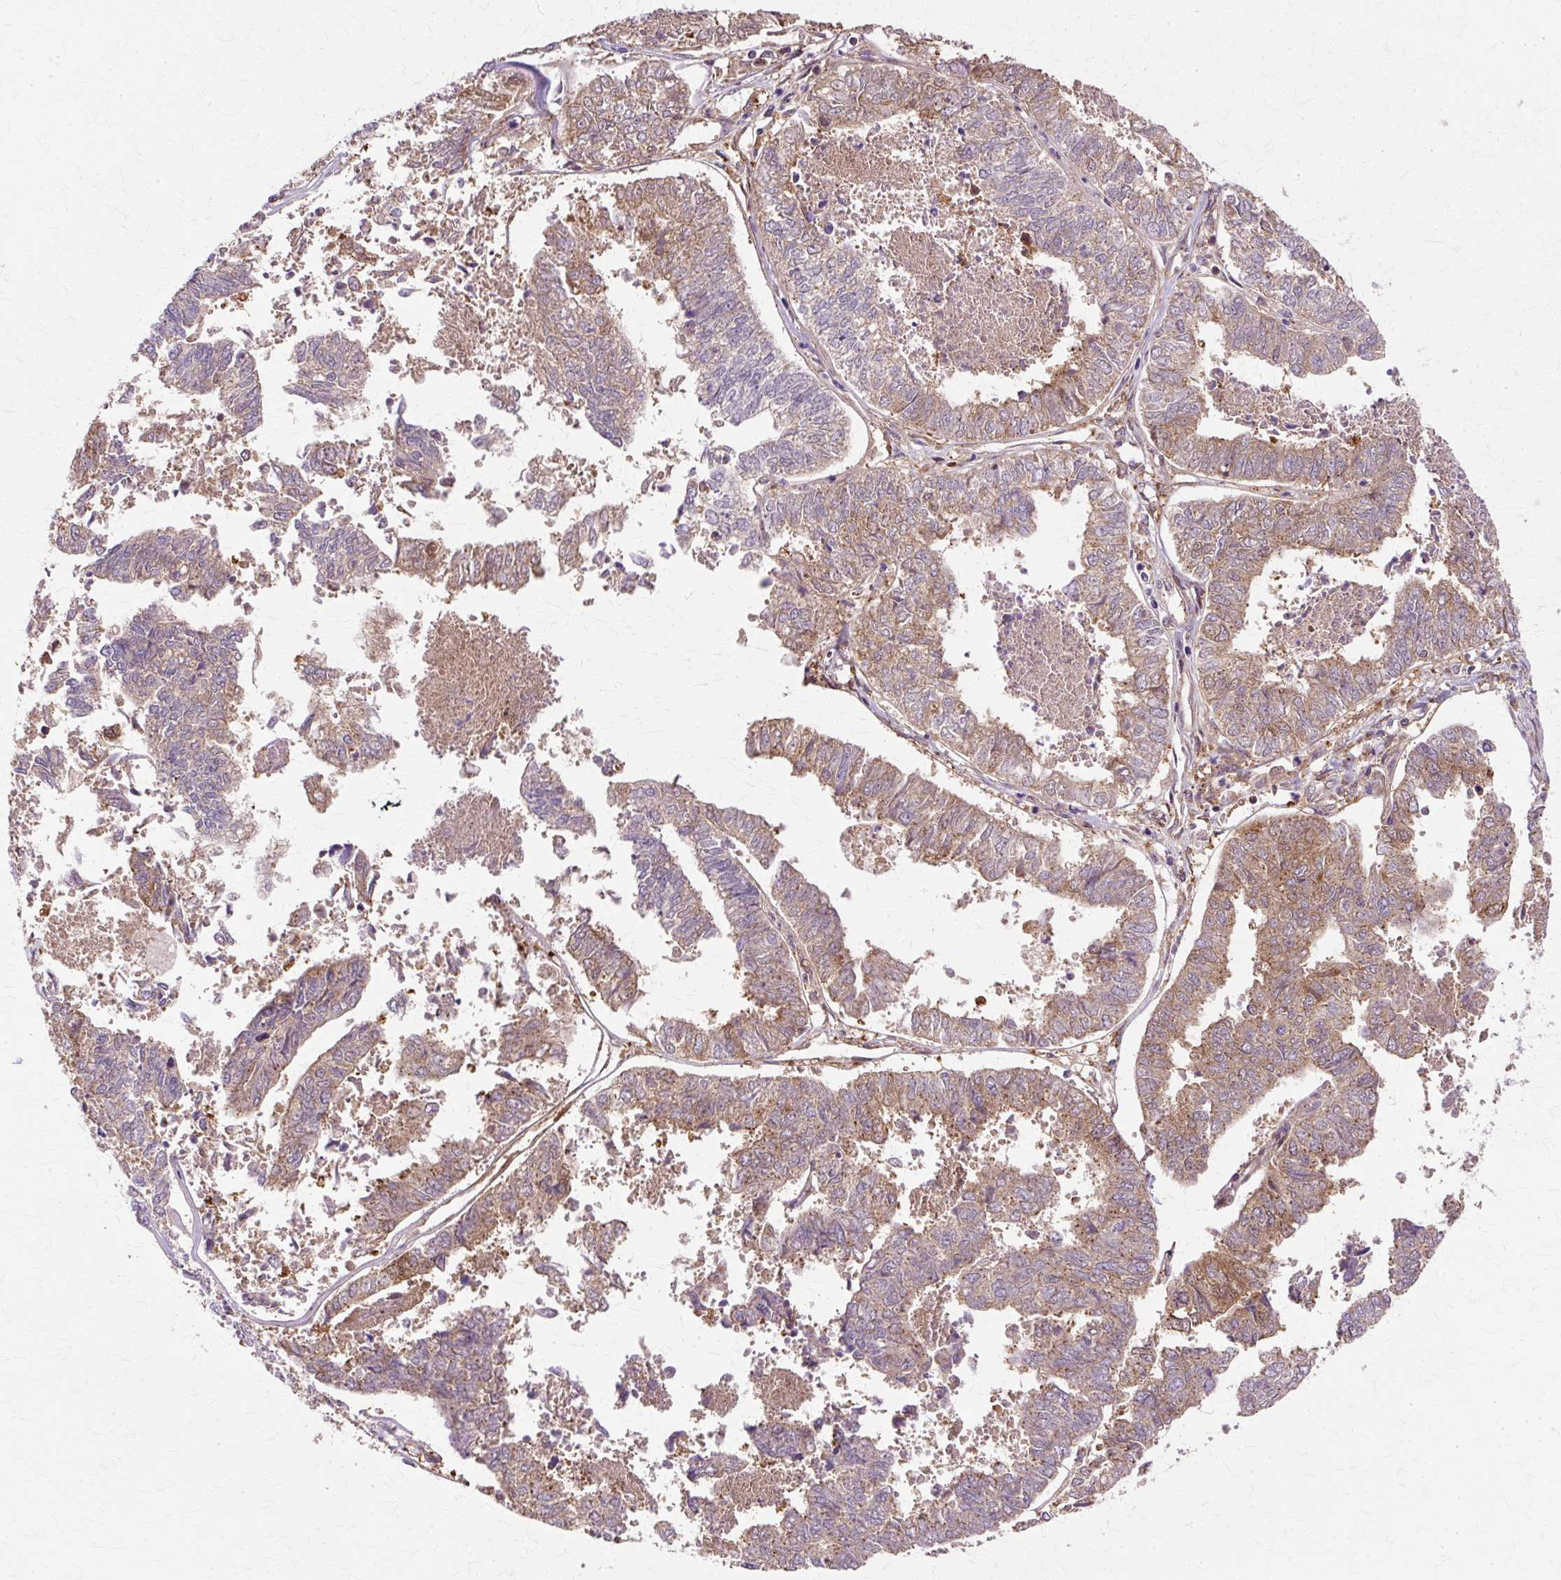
{"staining": {"intensity": "moderate", "quantity": "25%-75%", "location": "cytoplasmic/membranous"}, "tissue": "endometrial cancer", "cell_type": "Tumor cells", "image_type": "cancer", "snomed": [{"axis": "morphology", "description": "Adenocarcinoma, NOS"}, {"axis": "topography", "description": "Endometrium"}], "caption": "DAB (3,3'-diaminobenzidine) immunohistochemical staining of human endometrial cancer (adenocarcinoma) shows moderate cytoplasmic/membranous protein staining in approximately 25%-75% of tumor cells. (DAB (3,3'-diaminobenzidine) IHC with brightfield microscopy, high magnification).", "gene": "COPB1", "patient": {"sex": "female", "age": 73}}